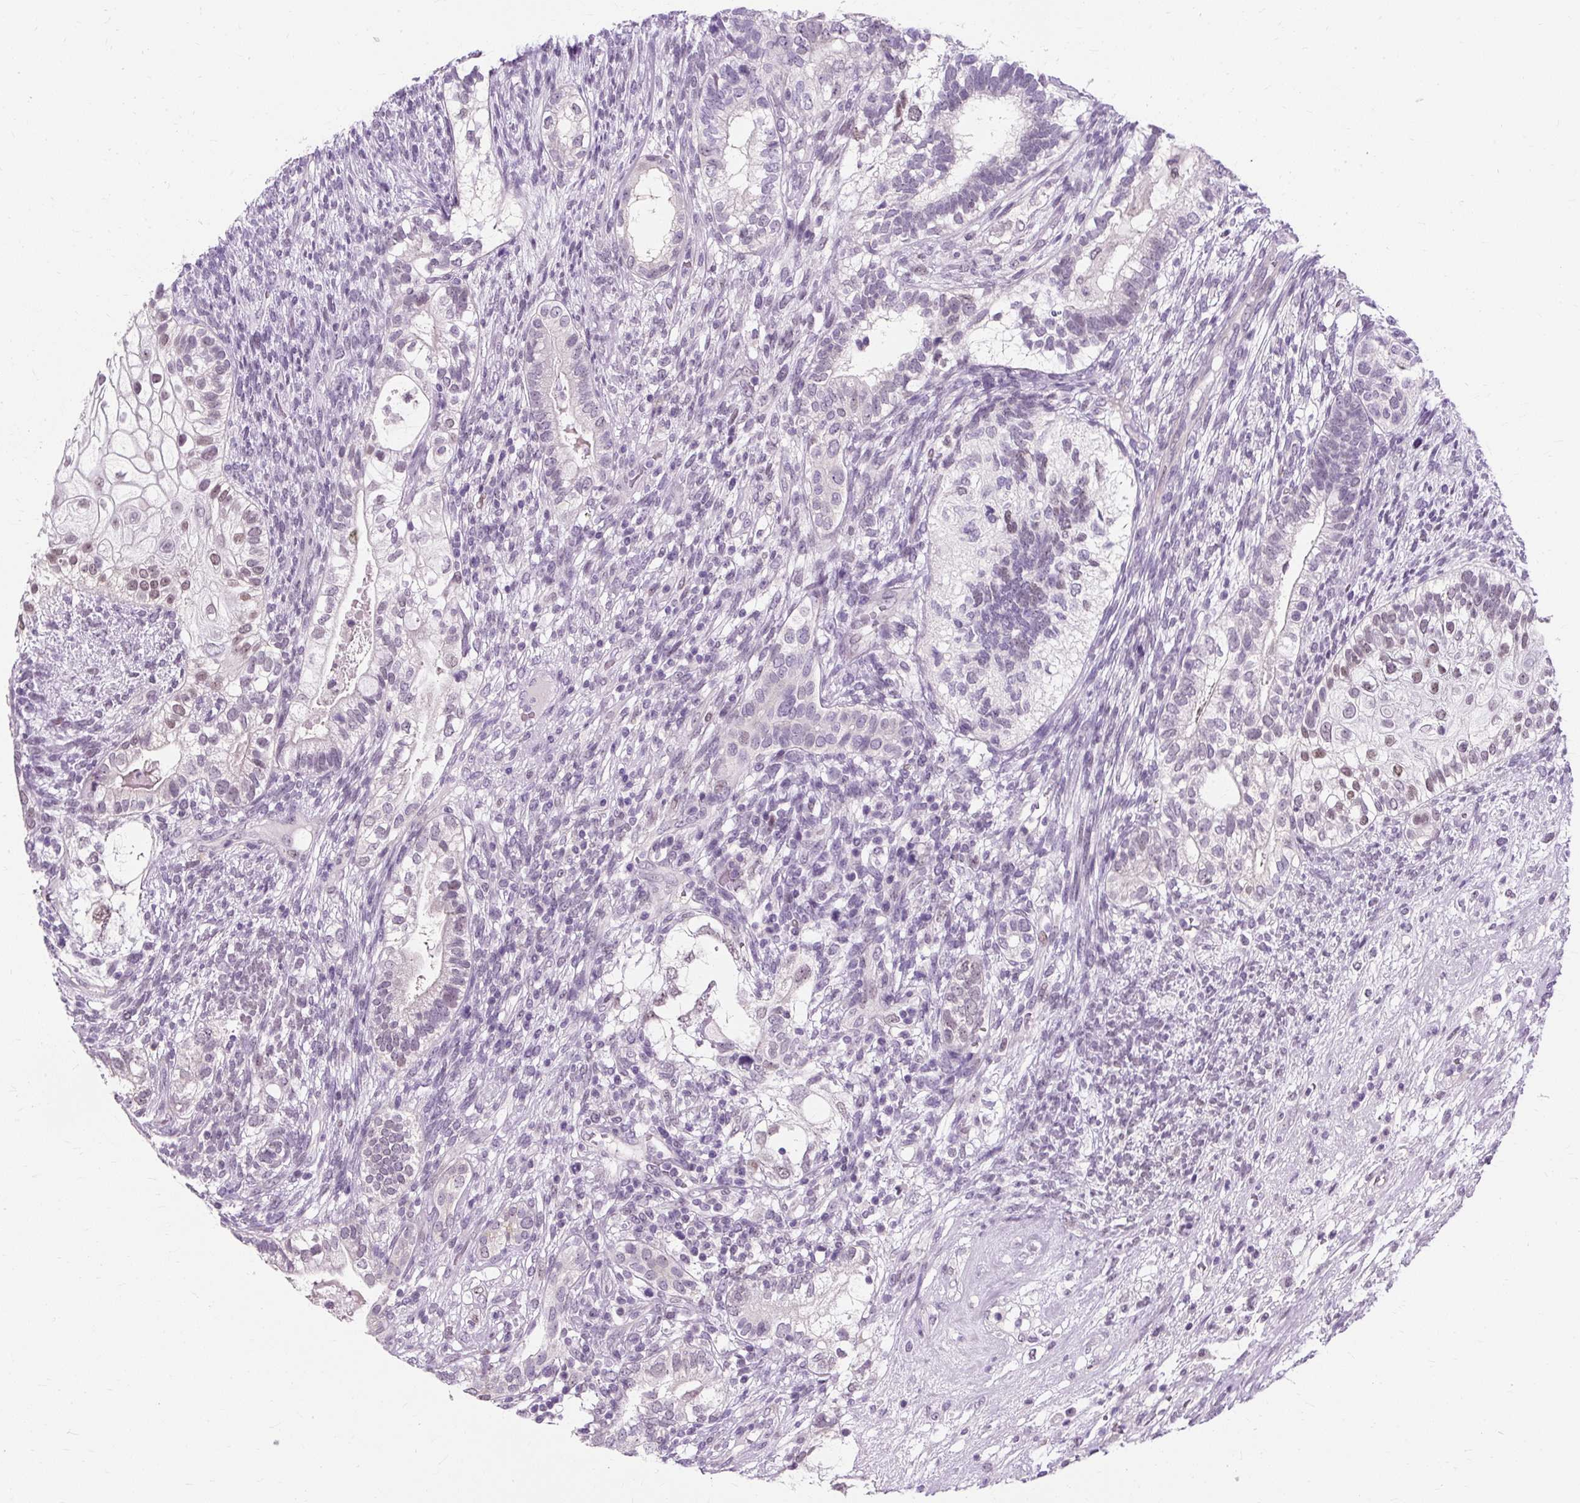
{"staining": {"intensity": "weak", "quantity": "<25%", "location": "nuclear"}, "tissue": "testis cancer", "cell_type": "Tumor cells", "image_type": "cancer", "snomed": [{"axis": "morphology", "description": "Seminoma, NOS"}, {"axis": "morphology", "description": "Carcinoma, Embryonal, NOS"}, {"axis": "topography", "description": "Testis"}], "caption": "Tumor cells show no significant staining in testis seminoma. (DAB IHC visualized using brightfield microscopy, high magnification).", "gene": "RYBP", "patient": {"sex": "male", "age": 41}}